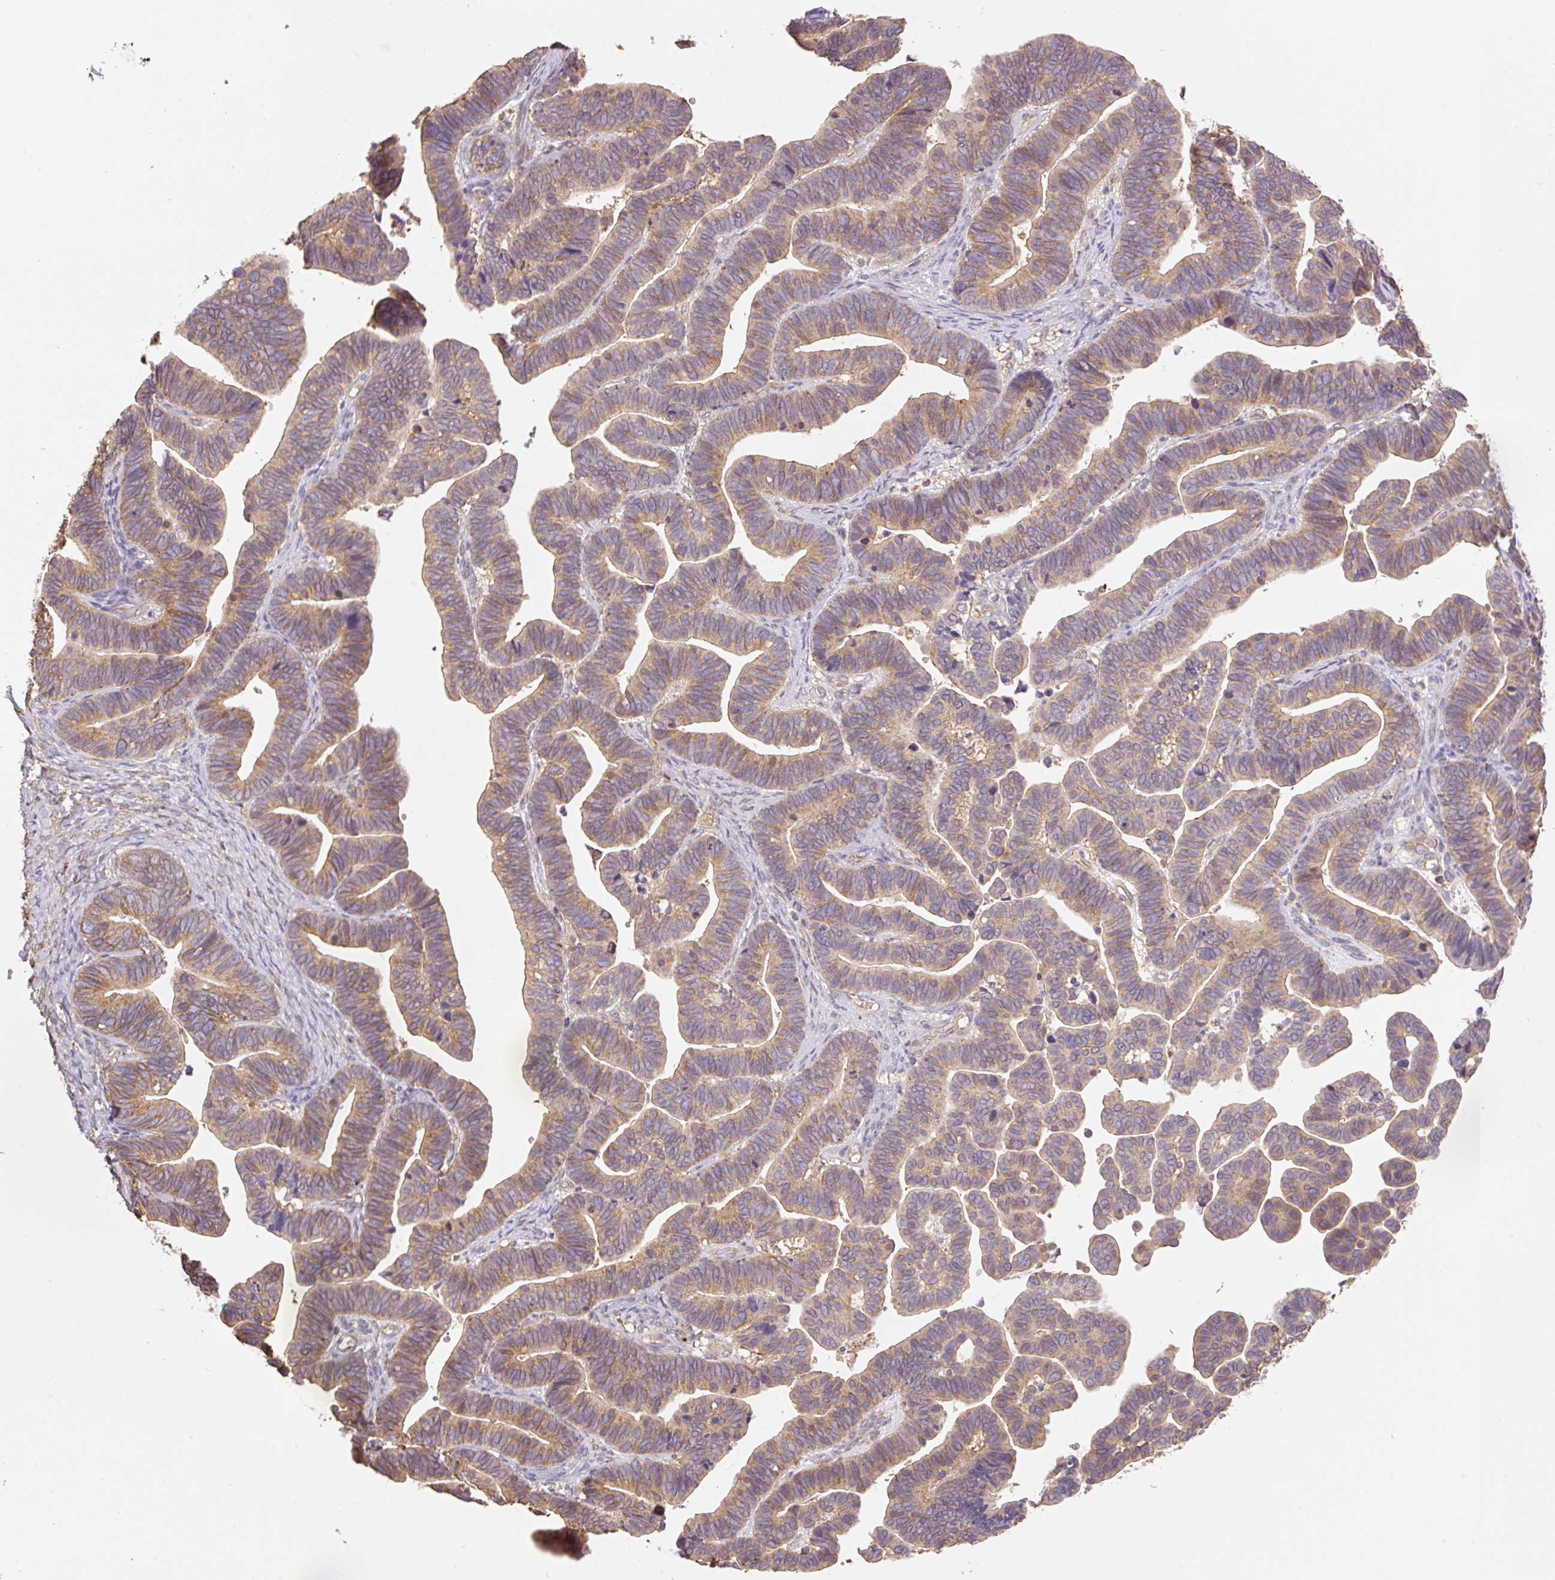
{"staining": {"intensity": "moderate", "quantity": ">75%", "location": "cytoplasmic/membranous"}, "tissue": "ovarian cancer", "cell_type": "Tumor cells", "image_type": "cancer", "snomed": [{"axis": "morphology", "description": "Cystadenocarcinoma, serous, NOS"}, {"axis": "topography", "description": "Ovary"}], "caption": "Moderate cytoplasmic/membranous positivity is identified in about >75% of tumor cells in ovarian serous cystadenocarcinoma.", "gene": "COX8A", "patient": {"sex": "female", "age": 56}}